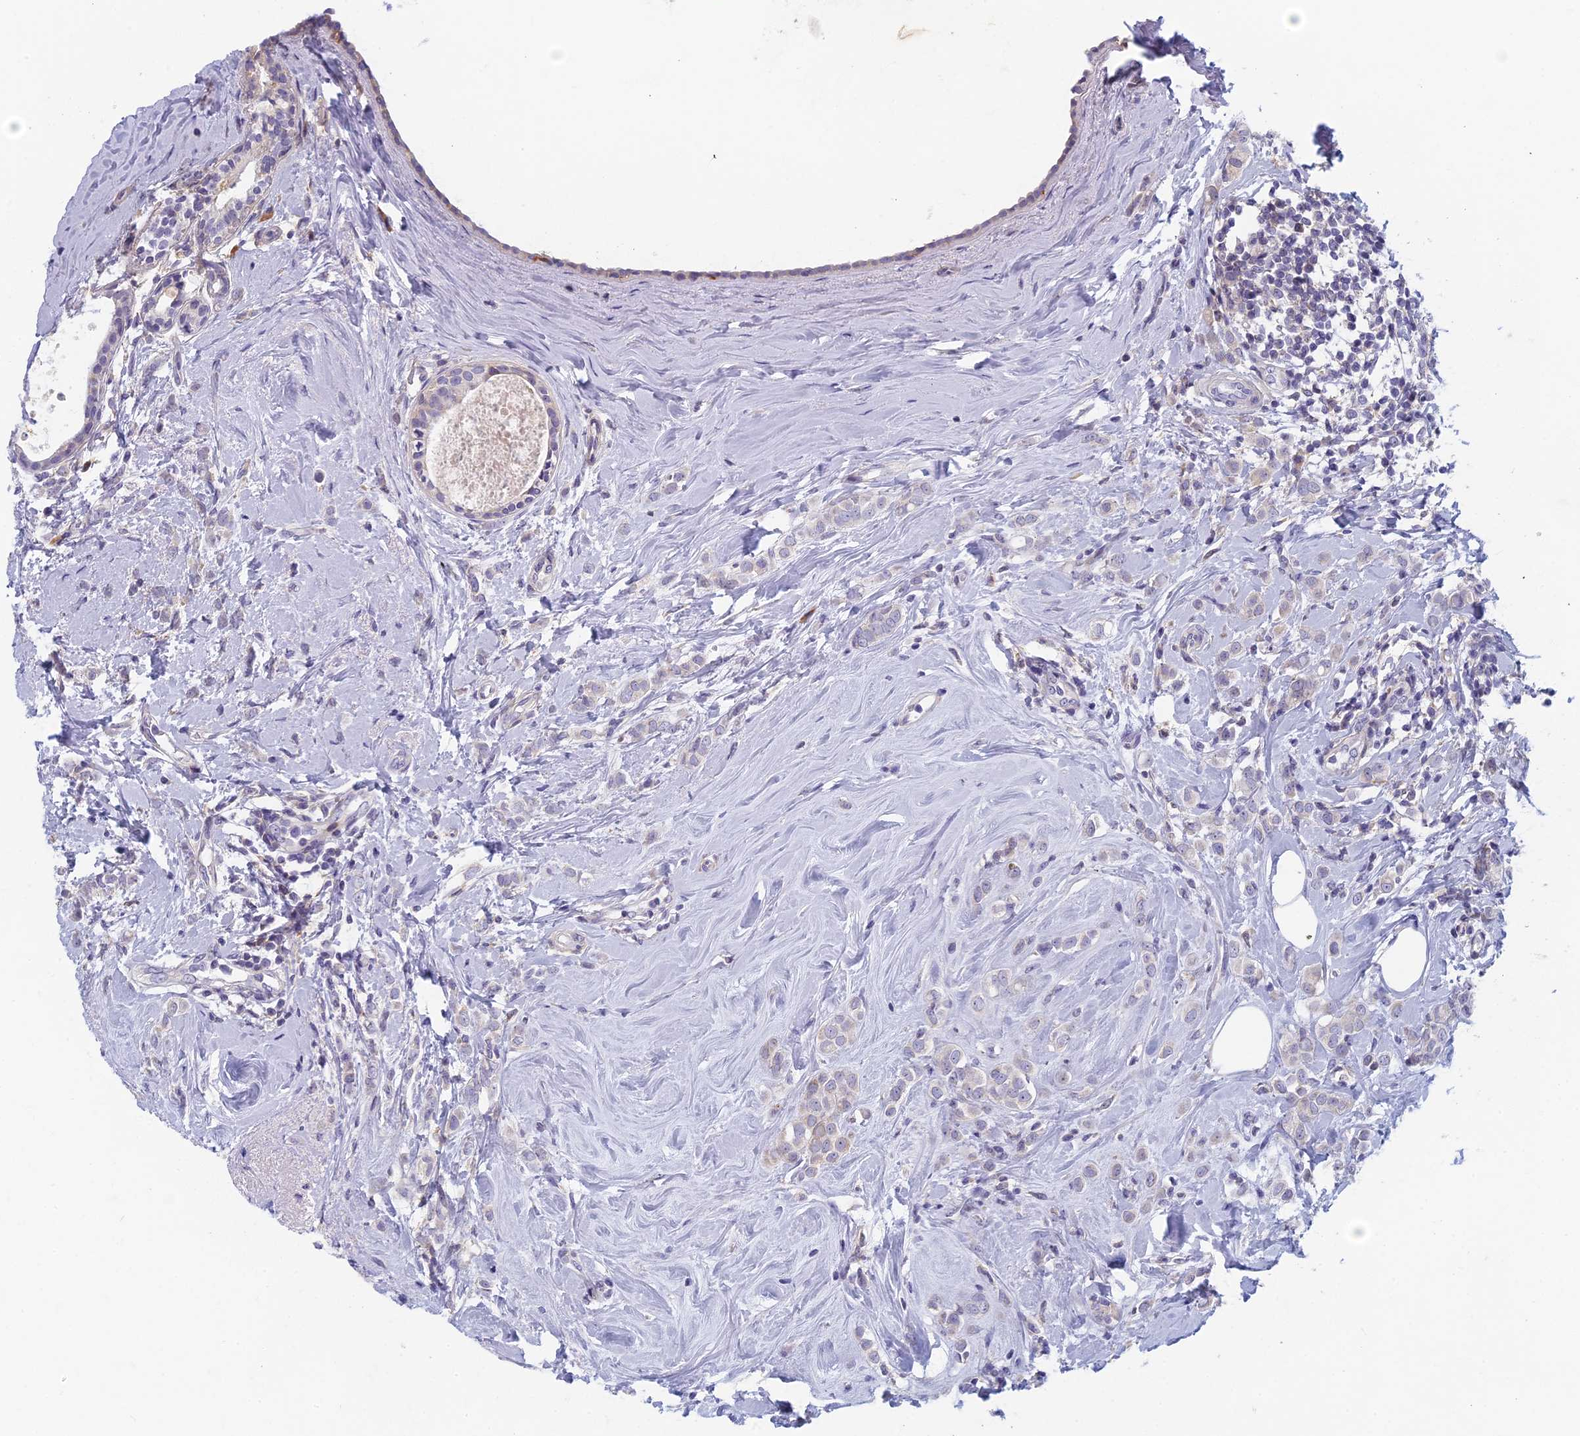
{"staining": {"intensity": "negative", "quantity": "none", "location": "none"}, "tissue": "breast cancer", "cell_type": "Tumor cells", "image_type": "cancer", "snomed": [{"axis": "morphology", "description": "Lobular carcinoma"}, {"axis": "topography", "description": "Breast"}], "caption": "Tumor cells show no significant expression in lobular carcinoma (breast).", "gene": "DDX51", "patient": {"sex": "female", "age": 47}}